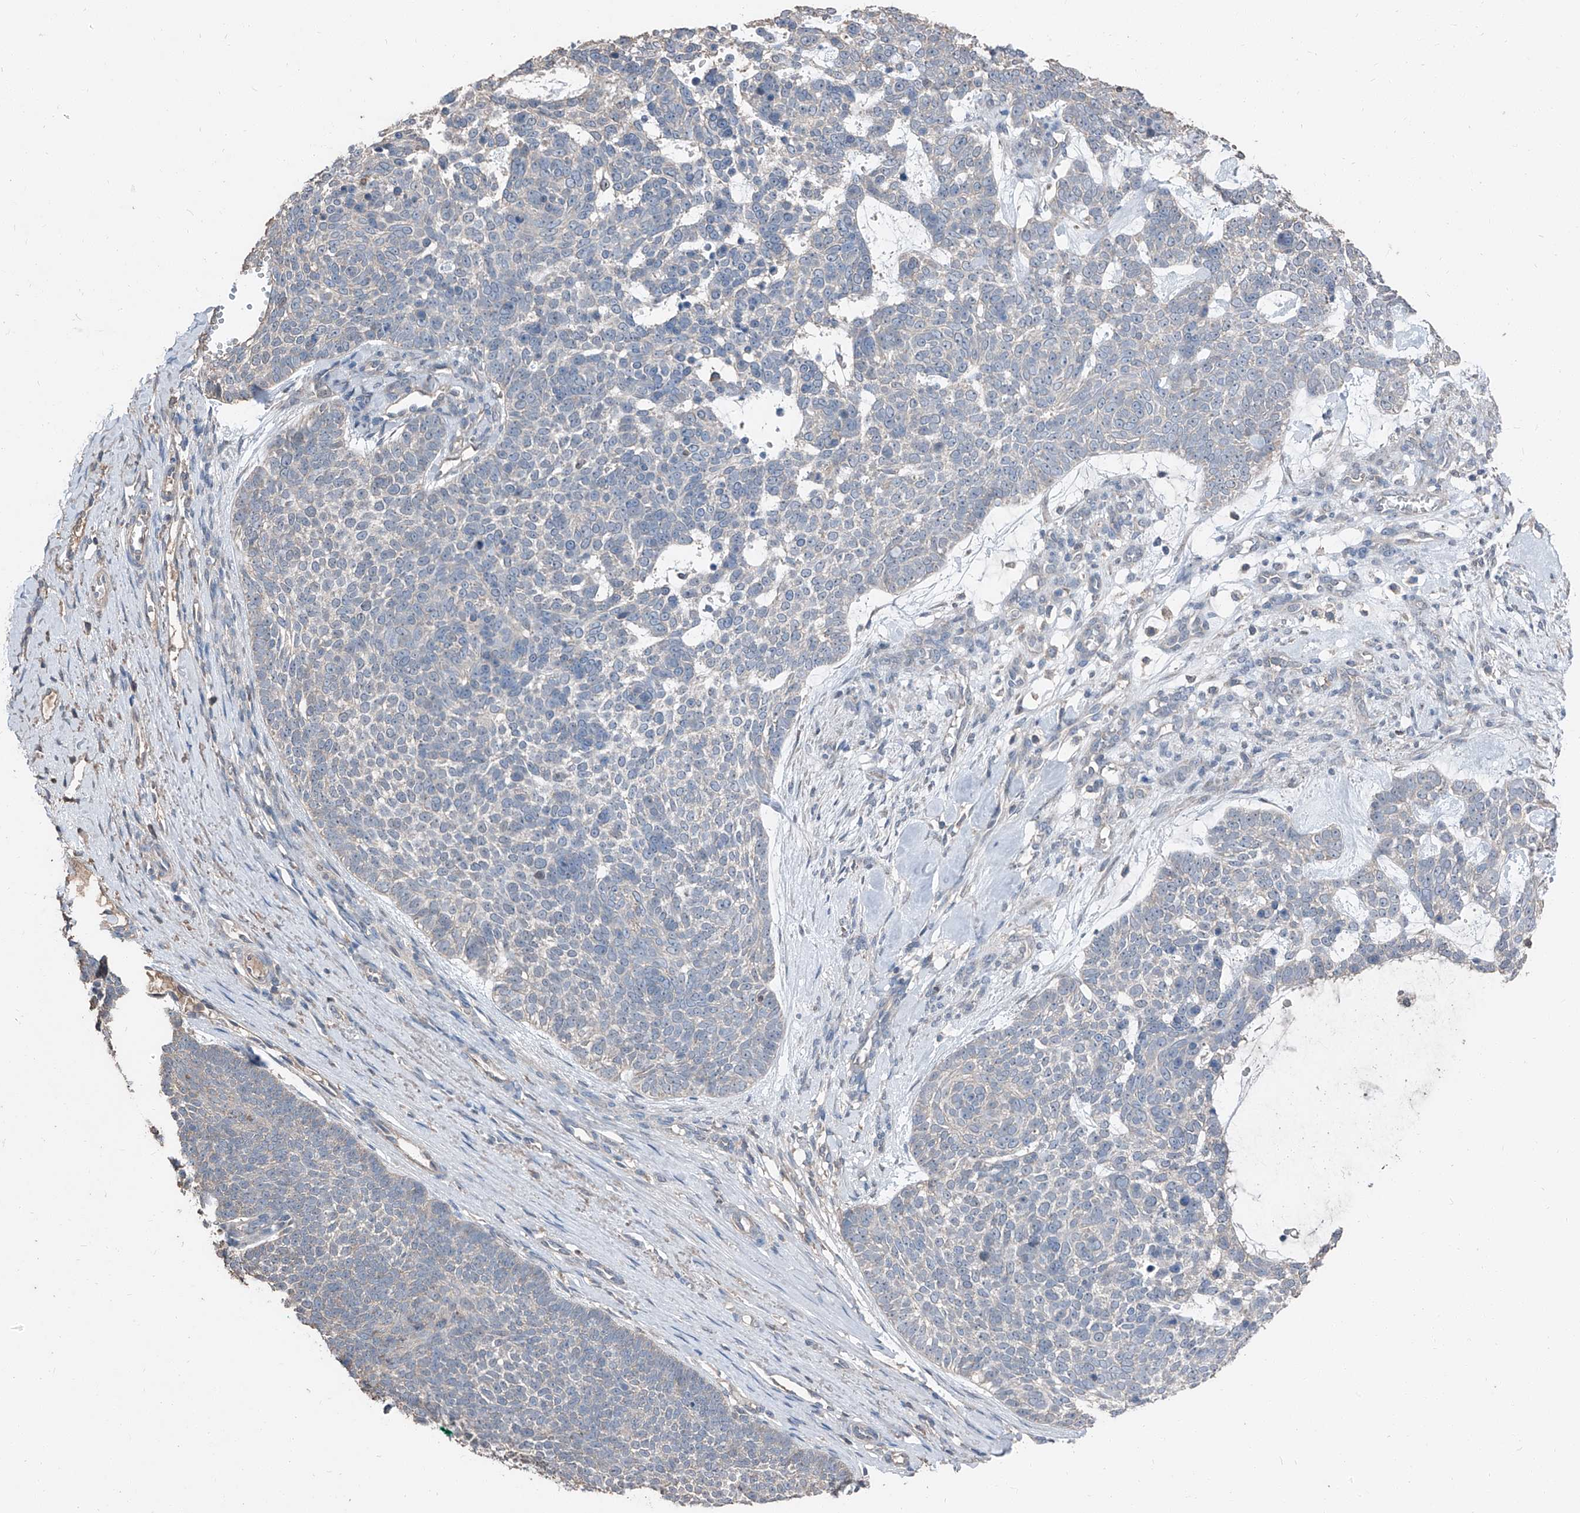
{"staining": {"intensity": "negative", "quantity": "none", "location": "none"}, "tissue": "skin cancer", "cell_type": "Tumor cells", "image_type": "cancer", "snomed": [{"axis": "morphology", "description": "Basal cell carcinoma"}, {"axis": "topography", "description": "Skin"}], "caption": "Tumor cells are negative for protein expression in human skin cancer (basal cell carcinoma).", "gene": "MAMLD1", "patient": {"sex": "female", "age": 81}}